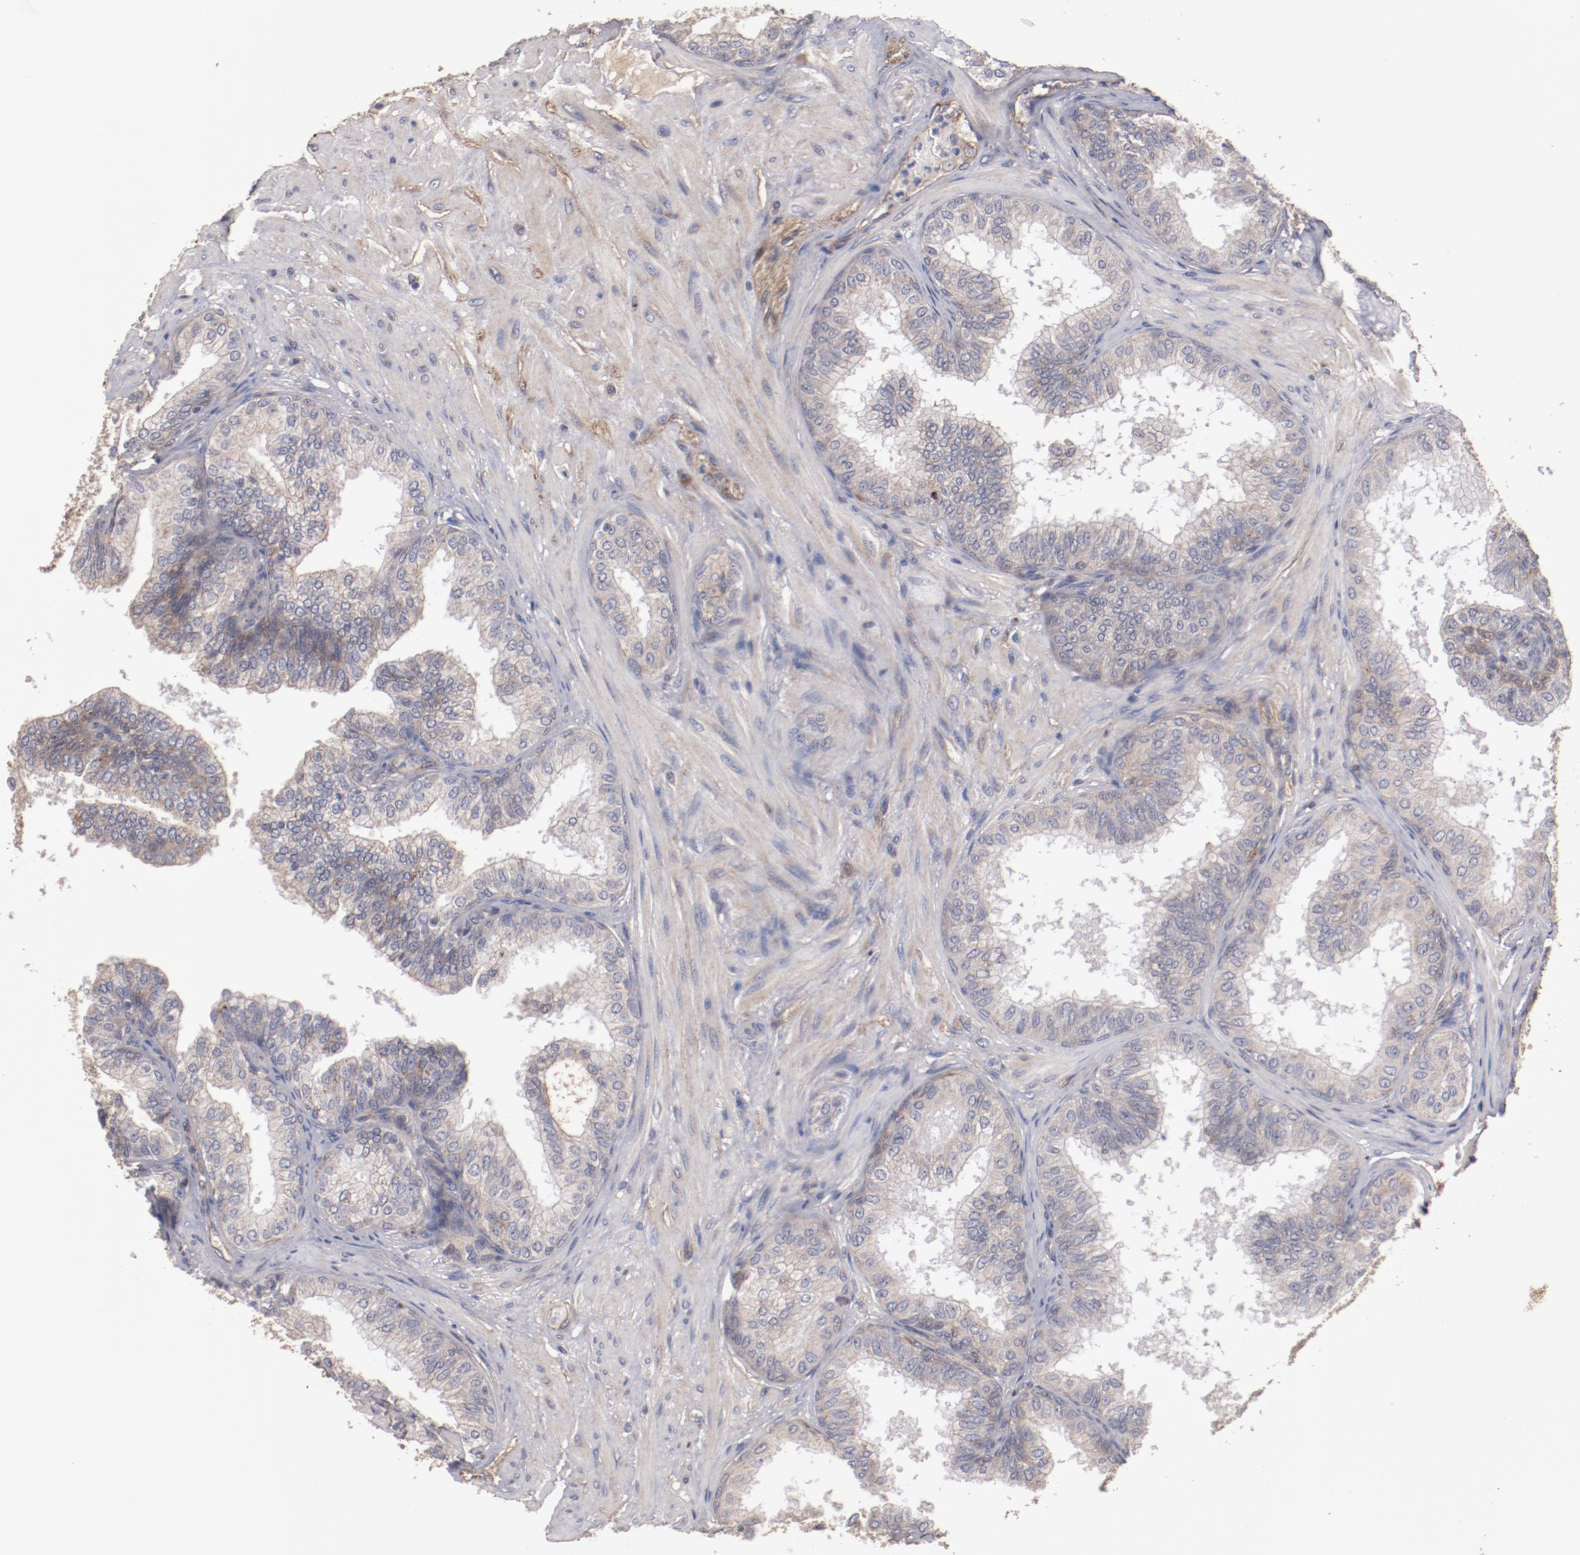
{"staining": {"intensity": "weak", "quantity": ">75%", "location": "cytoplasmic/membranous"}, "tissue": "prostate", "cell_type": "Glandular cells", "image_type": "normal", "snomed": [{"axis": "morphology", "description": "Normal tissue, NOS"}, {"axis": "topography", "description": "Prostate"}], "caption": "Immunohistochemistry photomicrograph of benign human prostate stained for a protein (brown), which displays low levels of weak cytoplasmic/membranous staining in approximately >75% of glandular cells.", "gene": "DIPK2B", "patient": {"sex": "male", "age": 60}}